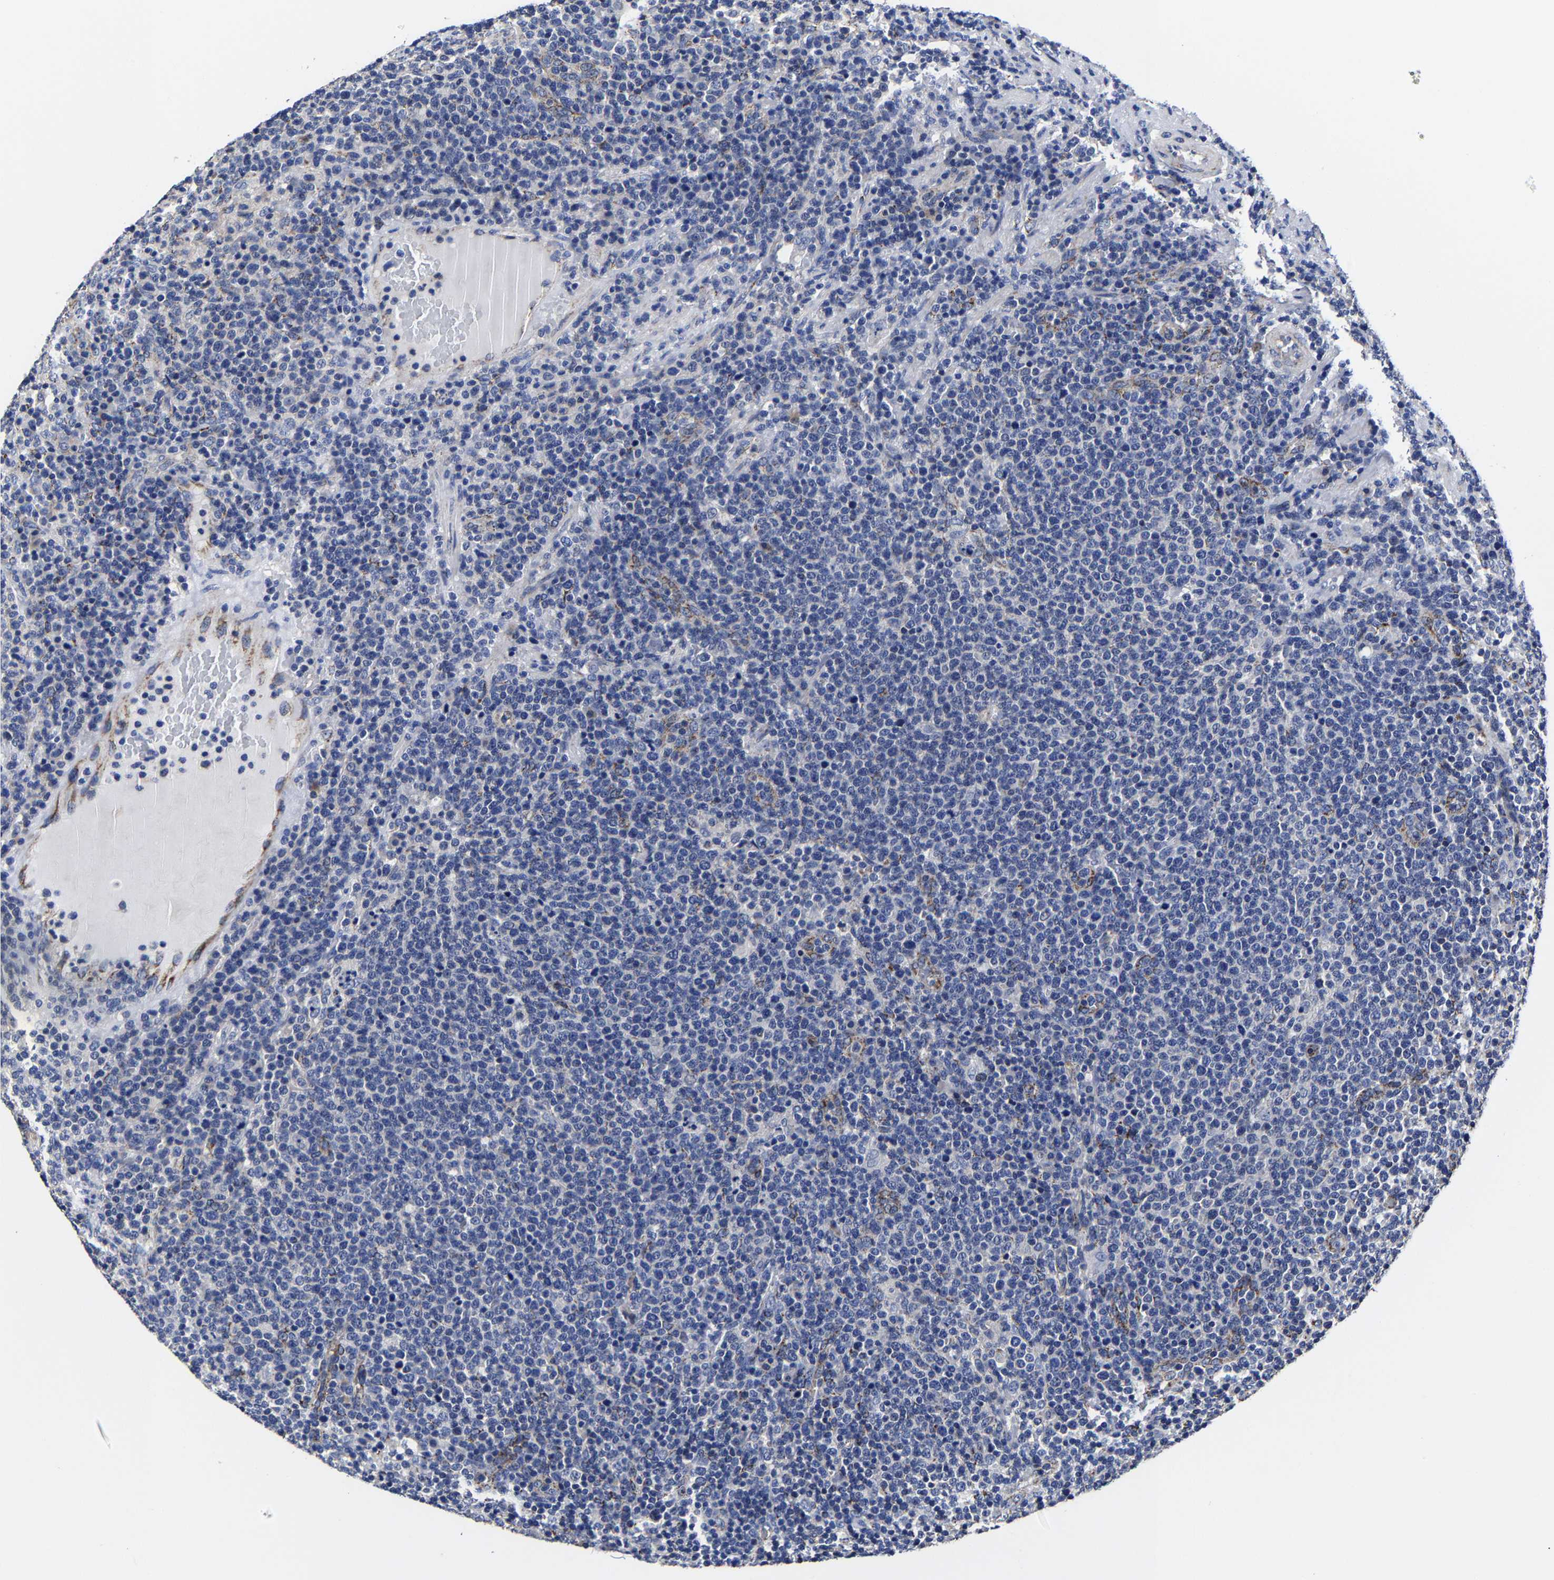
{"staining": {"intensity": "negative", "quantity": "none", "location": "none"}, "tissue": "lymphoma", "cell_type": "Tumor cells", "image_type": "cancer", "snomed": [{"axis": "morphology", "description": "Malignant lymphoma, non-Hodgkin's type, High grade"}, {"axis": "topography", "description": "Lymph node"}], "caption": "DAB (3,3'-diaminobenzidine) immunohistochemical staining of malignant lymphoma, non-Hodgkin's type (high-grade) reveals no significant expression in tumor cells.", "gene": "AASS", "patient": {"sex": "male", "age": 61}}